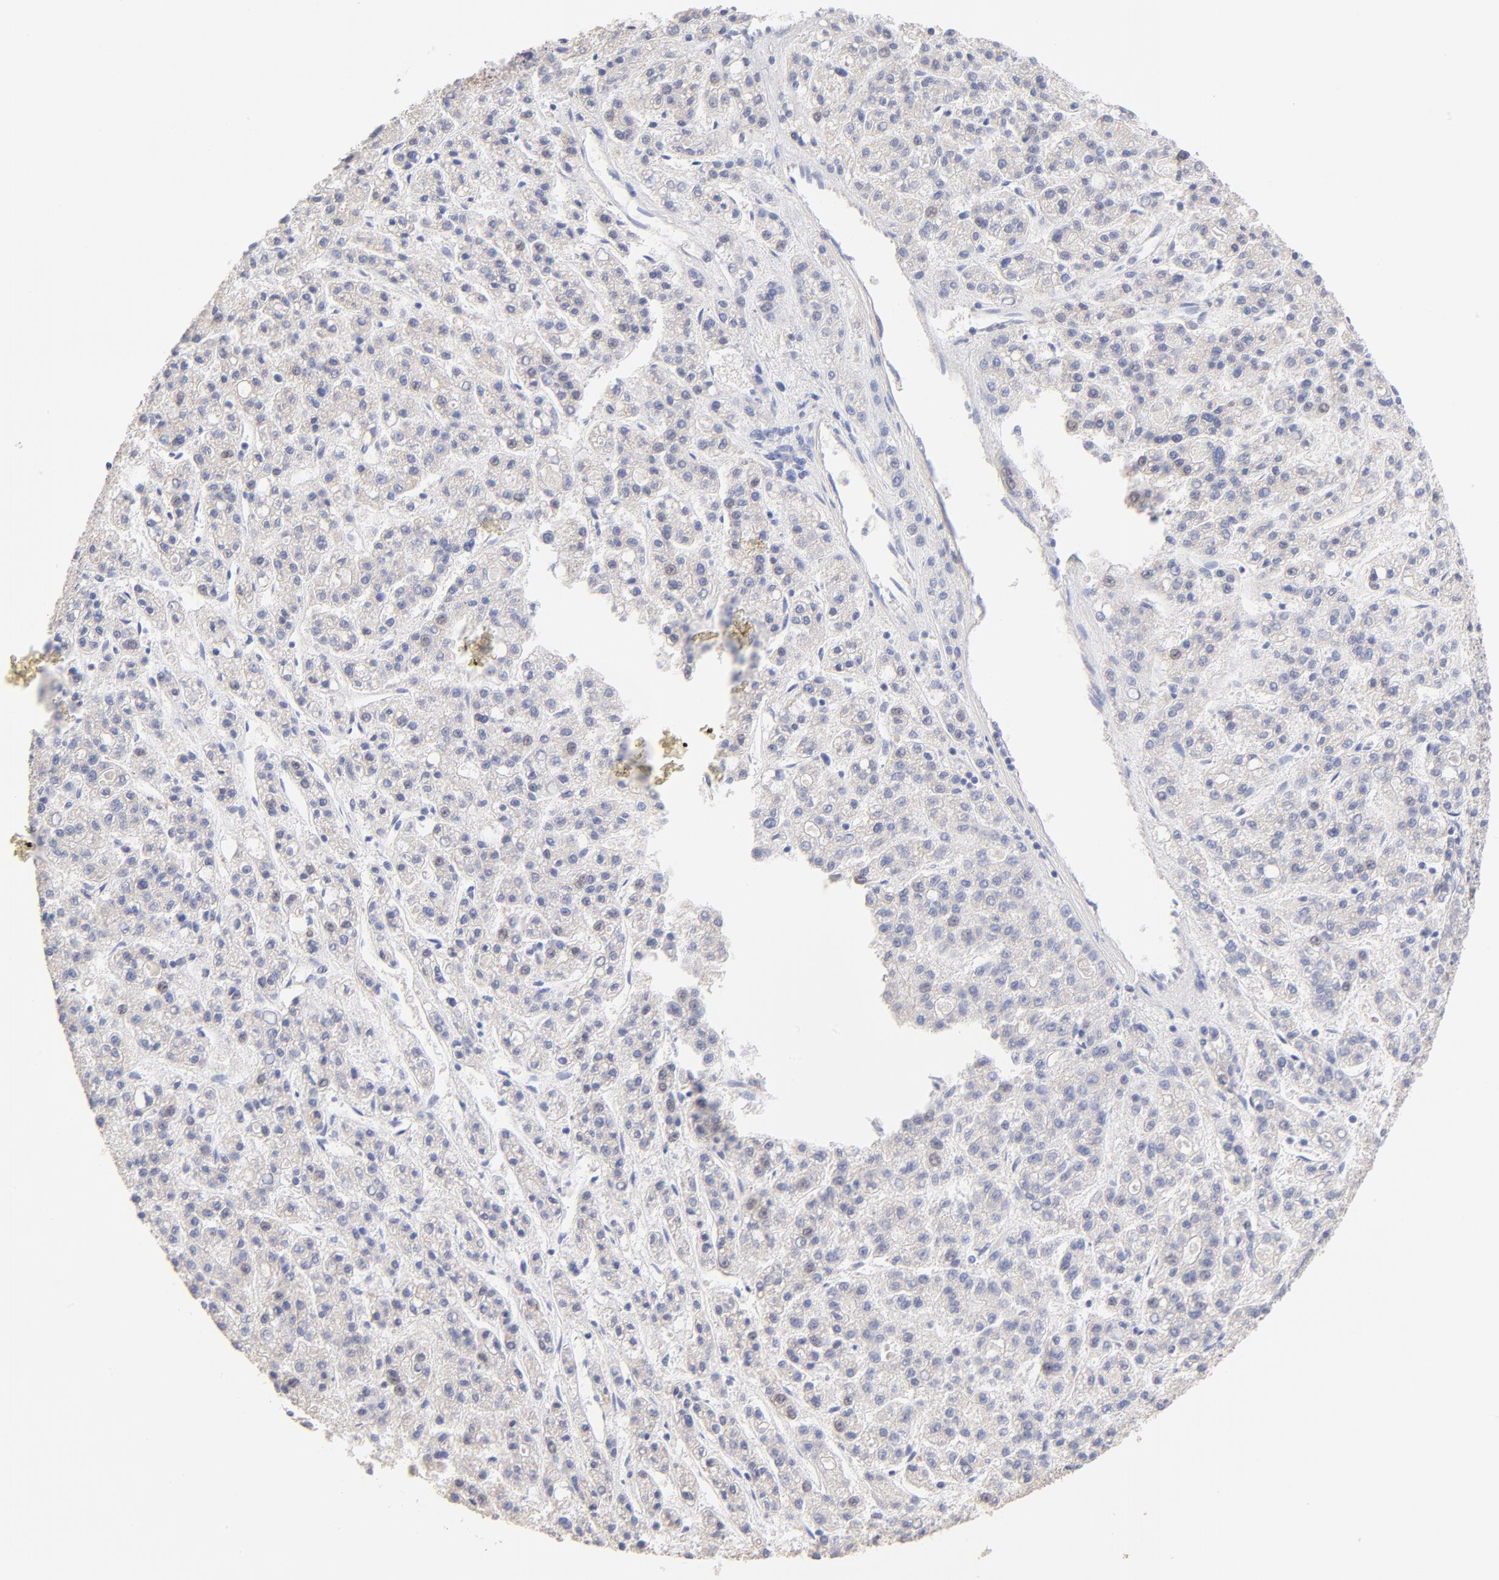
{"staining": {"intensity": "negative", "quantity": "none", "location": "none"}, "tissue": "liver cancer", "cell_type": "Tumor cells", "image_type": "cancer", "snomed": [{"axis": "morphology", "description": "Carcinoma, Hepatocellular, NOS"}, {"axis": "topography", "description": "Liver"}], "caption": "The photomicrograph reveals no significant staining in tumor cells of hepatocellular carcinoma (liver).", "gene": "PTK7", "patient": {"sex": "male", "age": 70}}